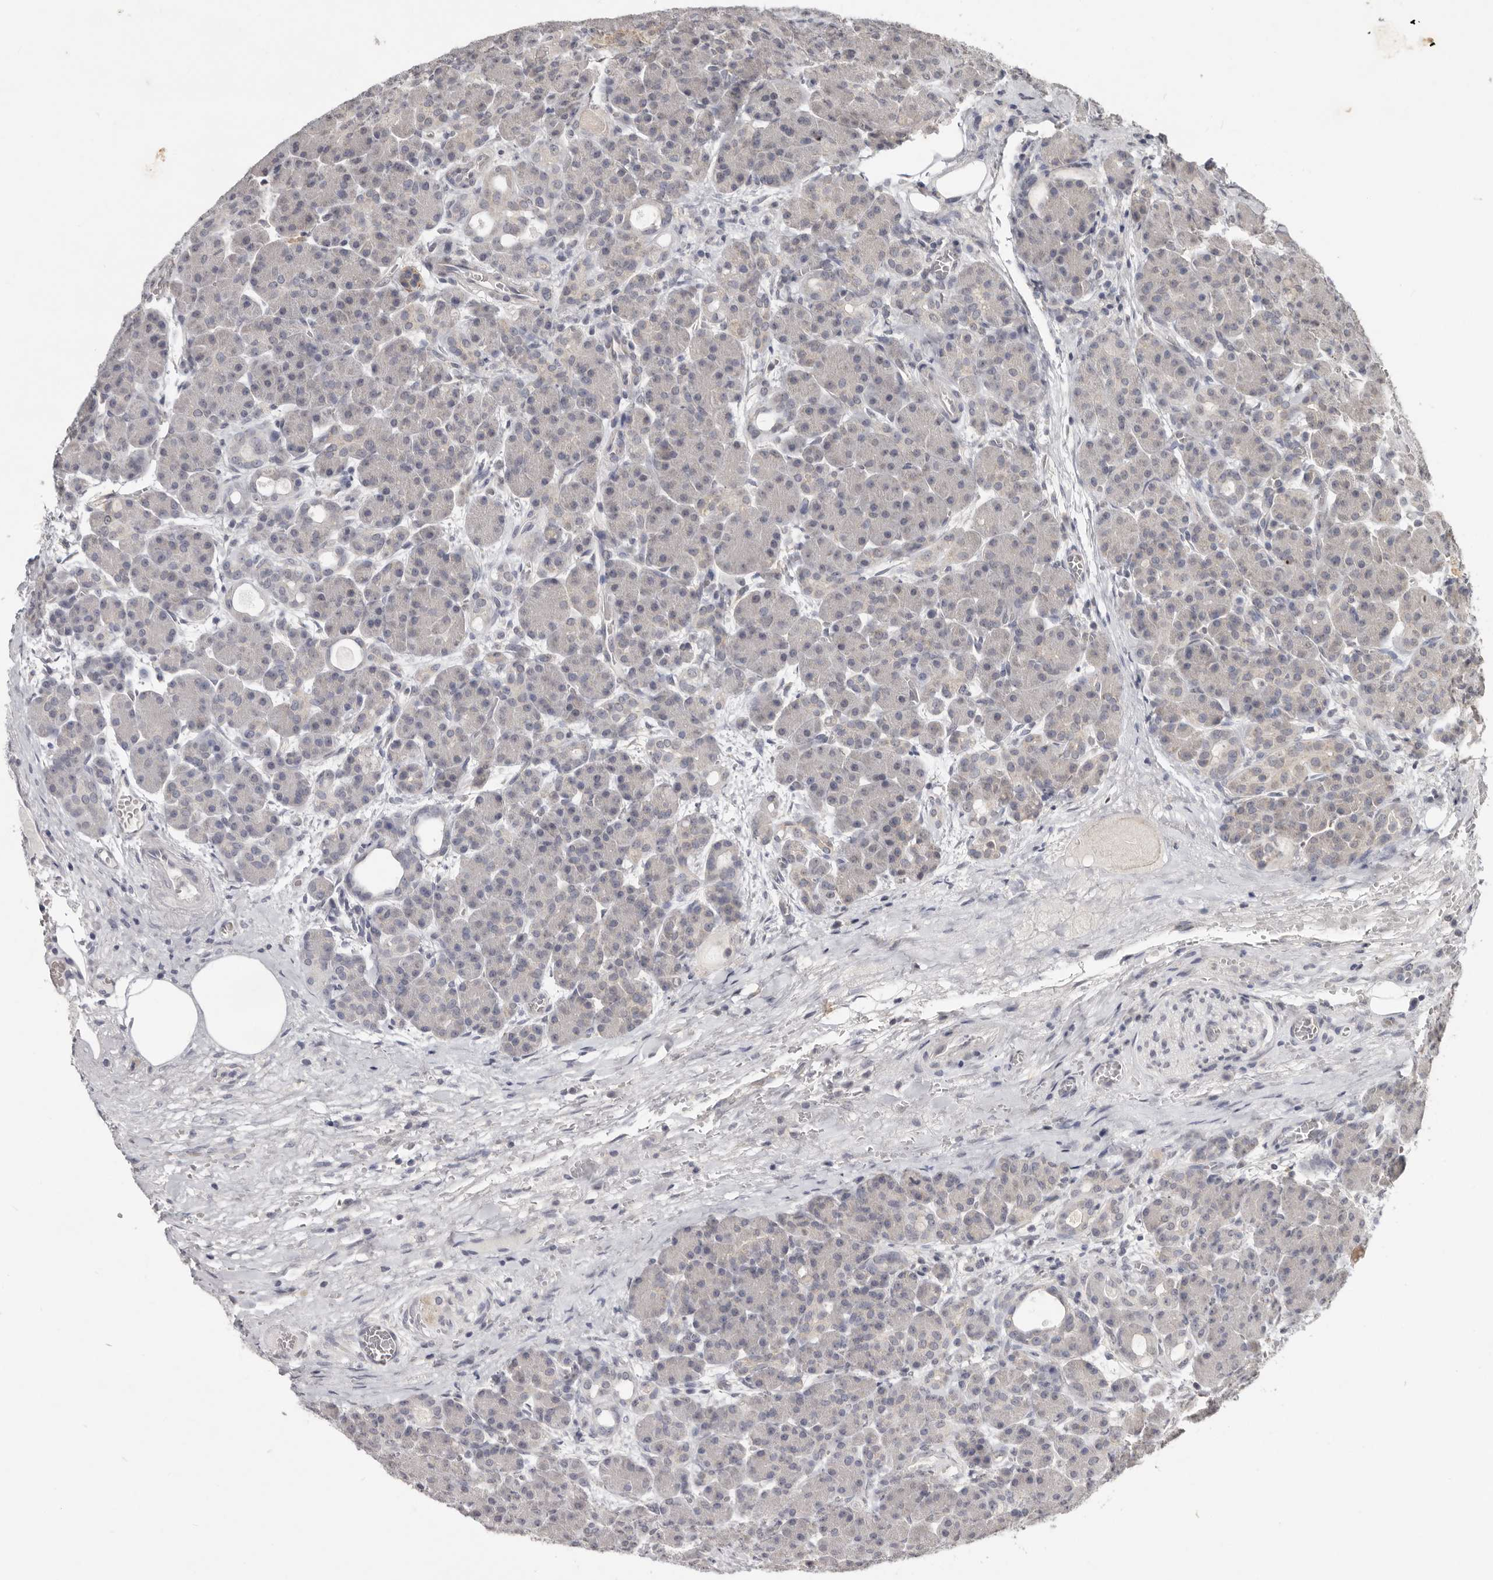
{"staining": {"intensity": "negative", "quantity": "none", "location": "none"}, "tissue": "pancreas", "cell_type": "Exocrine glandular cells", "image_type": "normal", "snomed": [{"axis": "morphology", "description": "Normal tissue, NOS"}, {"axis": "topography", "description": "Pancreas"}], "caption": "DAB (3,3'-diaminobenzidine) immunohistochemical staining of normal pancreas exhibits no significant positivity in exocrine glandular cells. (Brightfield microscopy of DAB IHC at high magnification).", "gene": "LINGO2", "patient": {"sex": "male", "age": 63}}